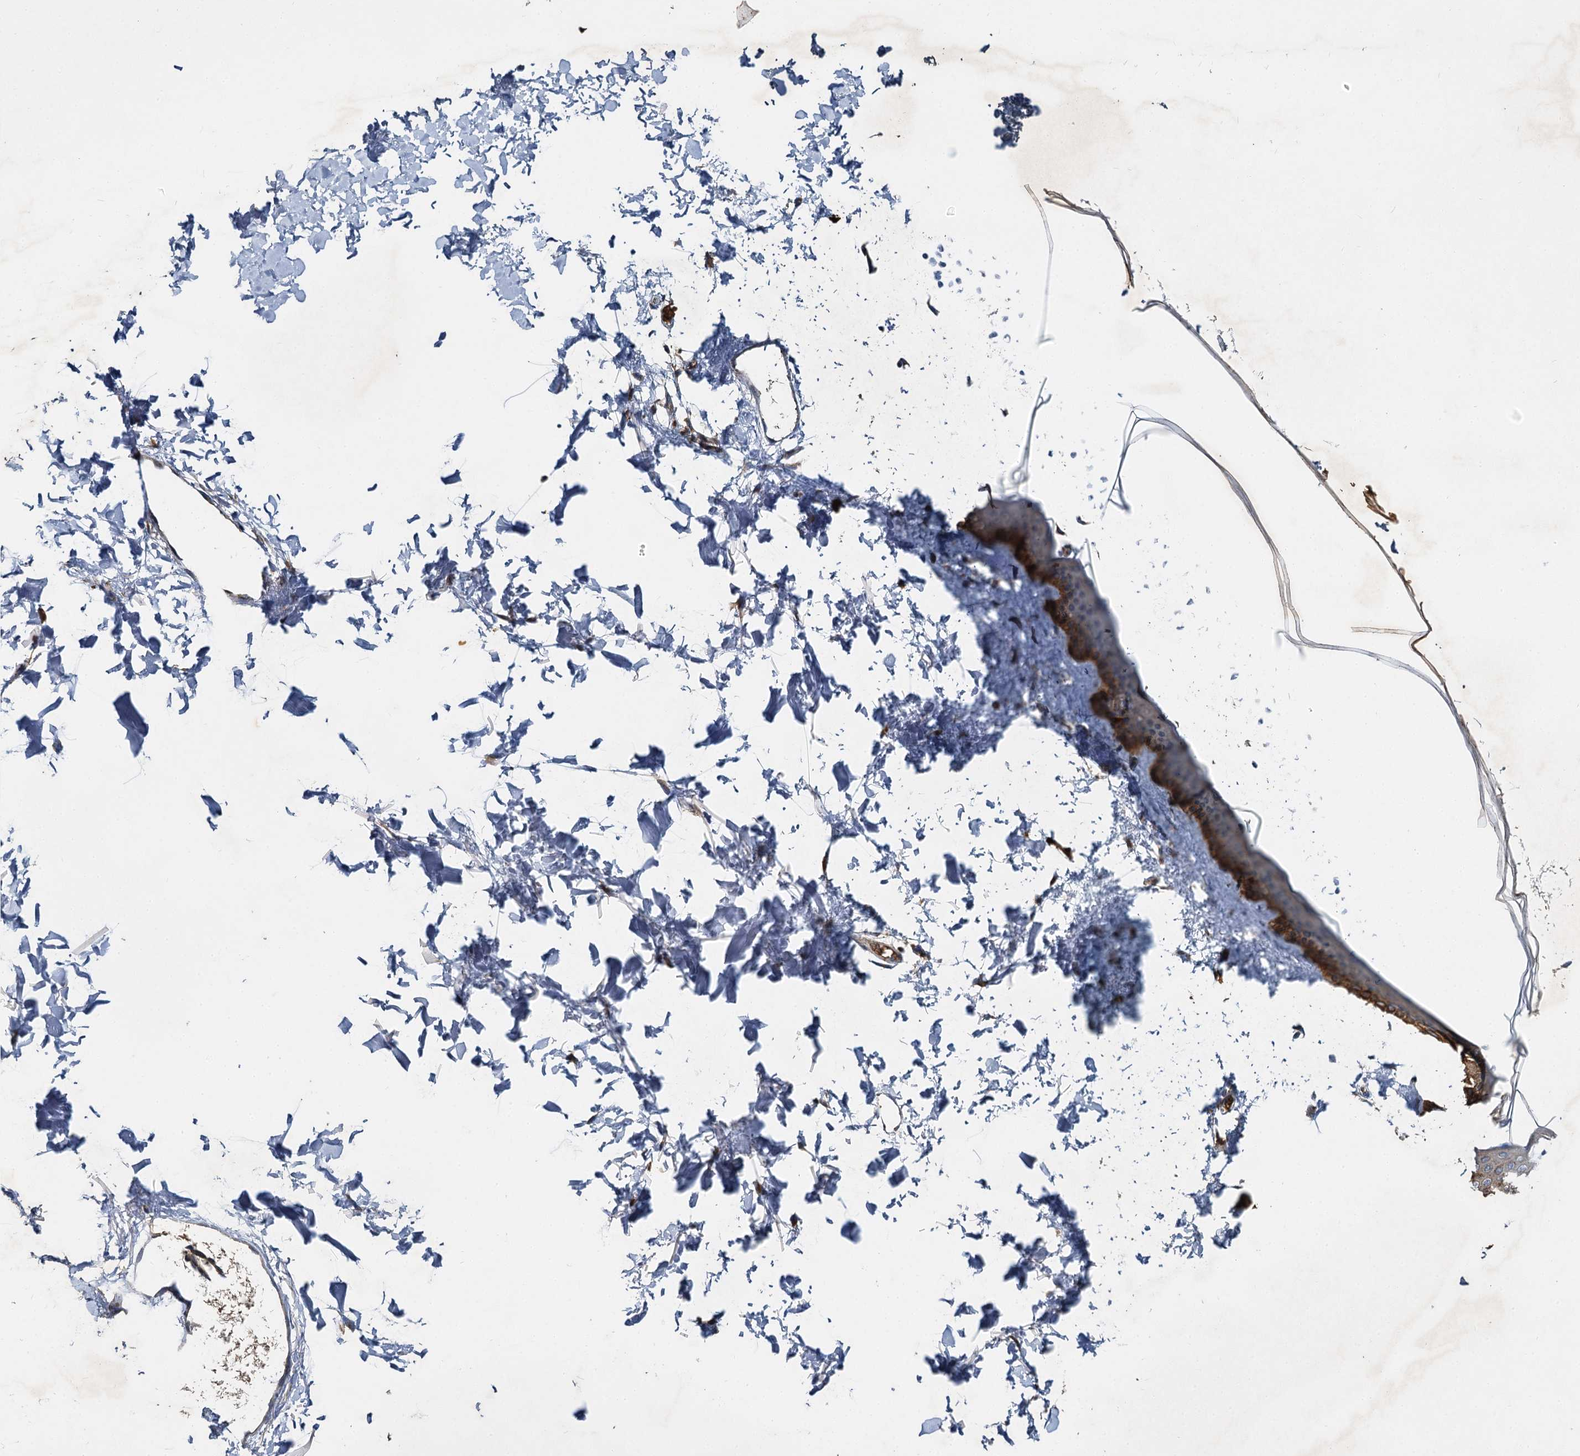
{"staining": {"intensity": "weak", "quantity": ">75%", "location": "cytoplasmic/membranous"}, "tissue": "skin", "cell_type": "Fibroblasts", "image_type": "normal", "snomed": [{"axis": "morphology", "description": "Normal tissue, NOS"}, {"axis": "topography", "description": "Skin"}], "caption": "Weak cytoplasmic/membranous staining for a protein is present in approximately >75% of fibroblasts of unremarkable skin using immunohistochemistry.", "gene": "BCS1L", "patient": {"sex": "female", "age": 58}}